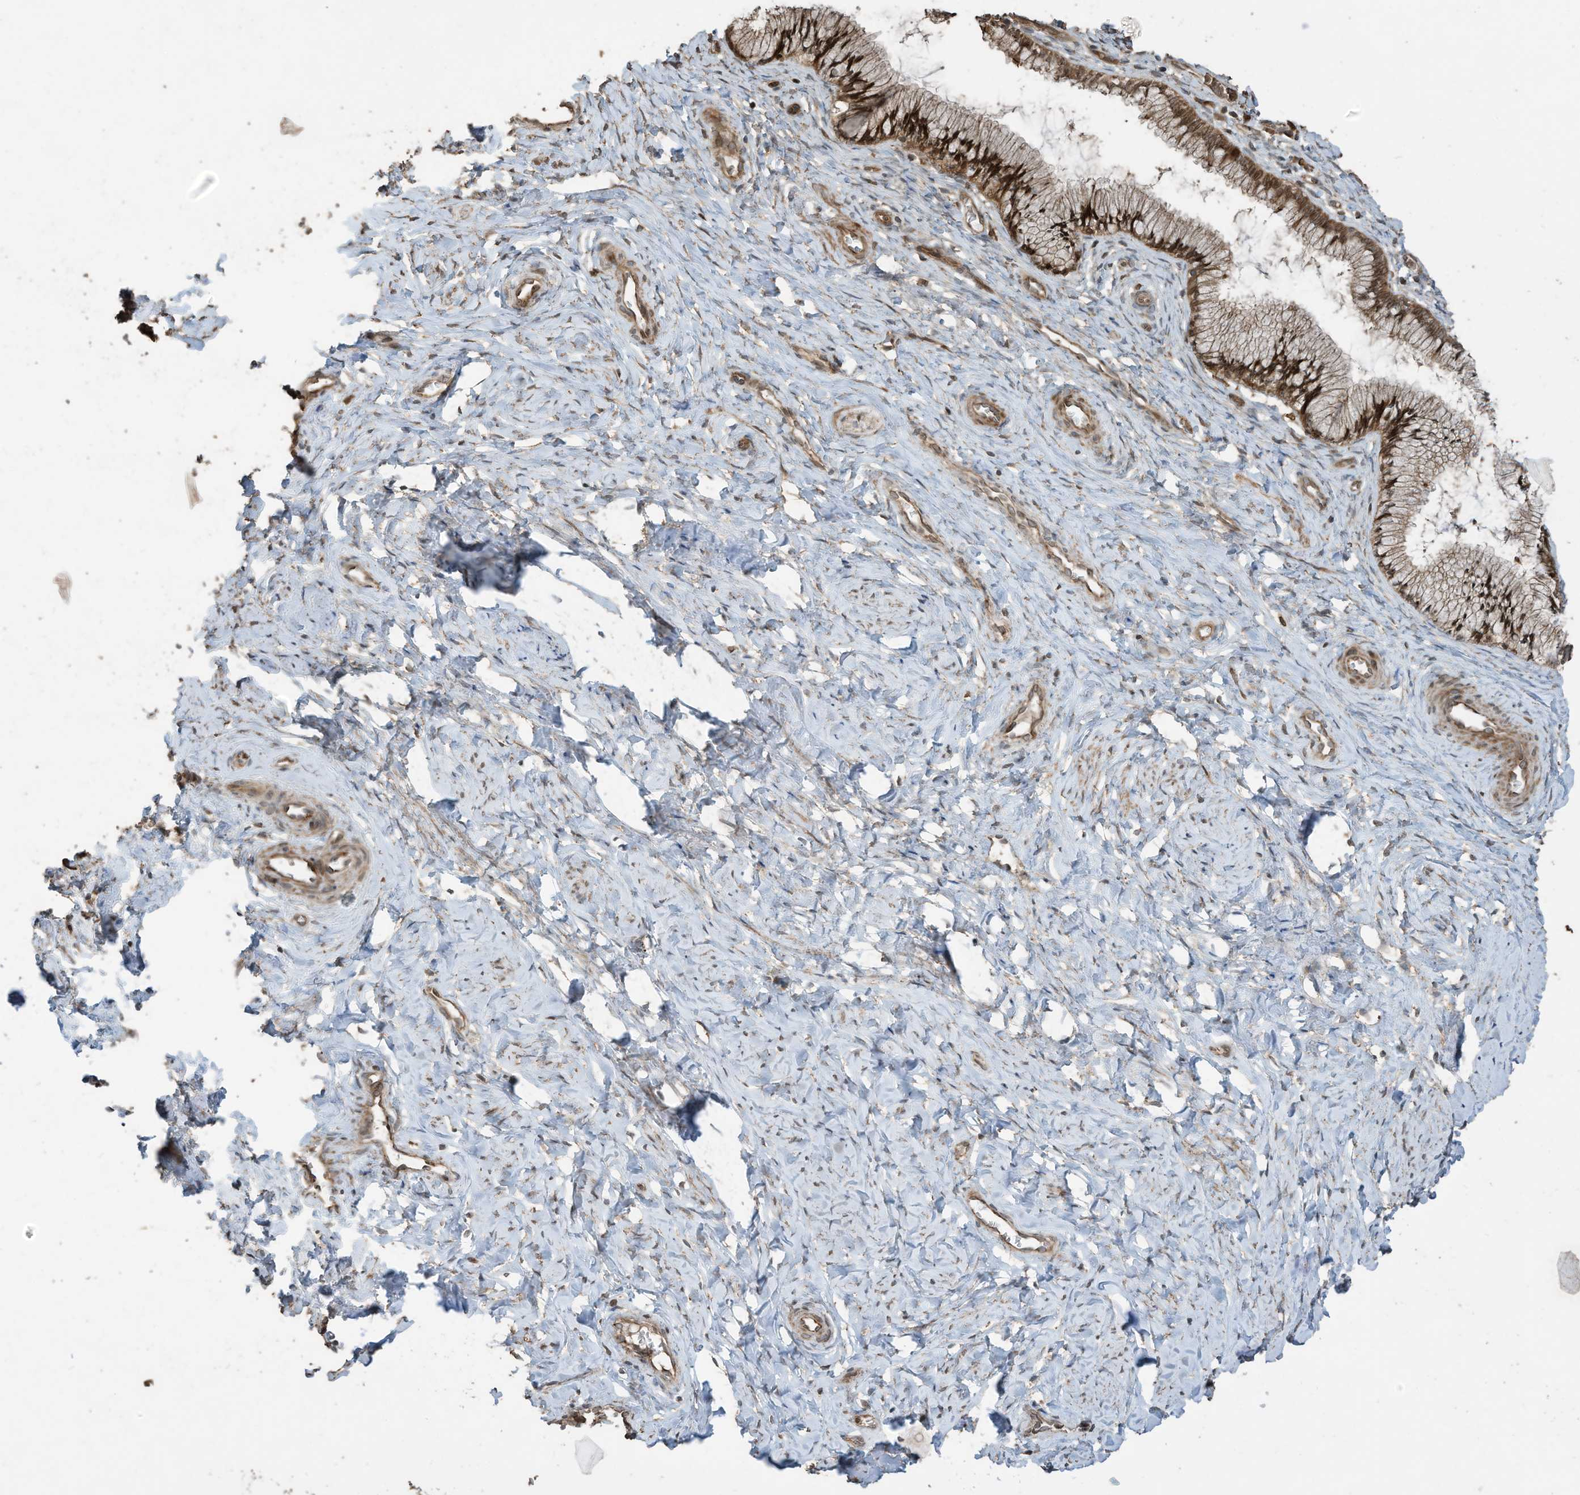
{"staining": {"intensity": "moderate", "quantity": ">75%", "location": "cytoplasmic/membranous"}, "tissue": "cervix", "cell_type": "Glandular cells", "image_type": "normal", "snomed": [{"axis": "morphology", "description": "Normal tissue, NOS"}, {"axis": "topography", "description": "Cervix"}], "caption": "The micrograph shows staining of normal cervix, revealing moderate cytoplasmic/membranous protein positivity (brown color) within glandular cells. (Stains: DAB (3,3'-diaminobenzidine) in brown, nuclei in blue, Microscopy: brightfield microscopy at high magnification).", "gene": "ZNF653", "patient": {"sex": "female", "age": 27}}